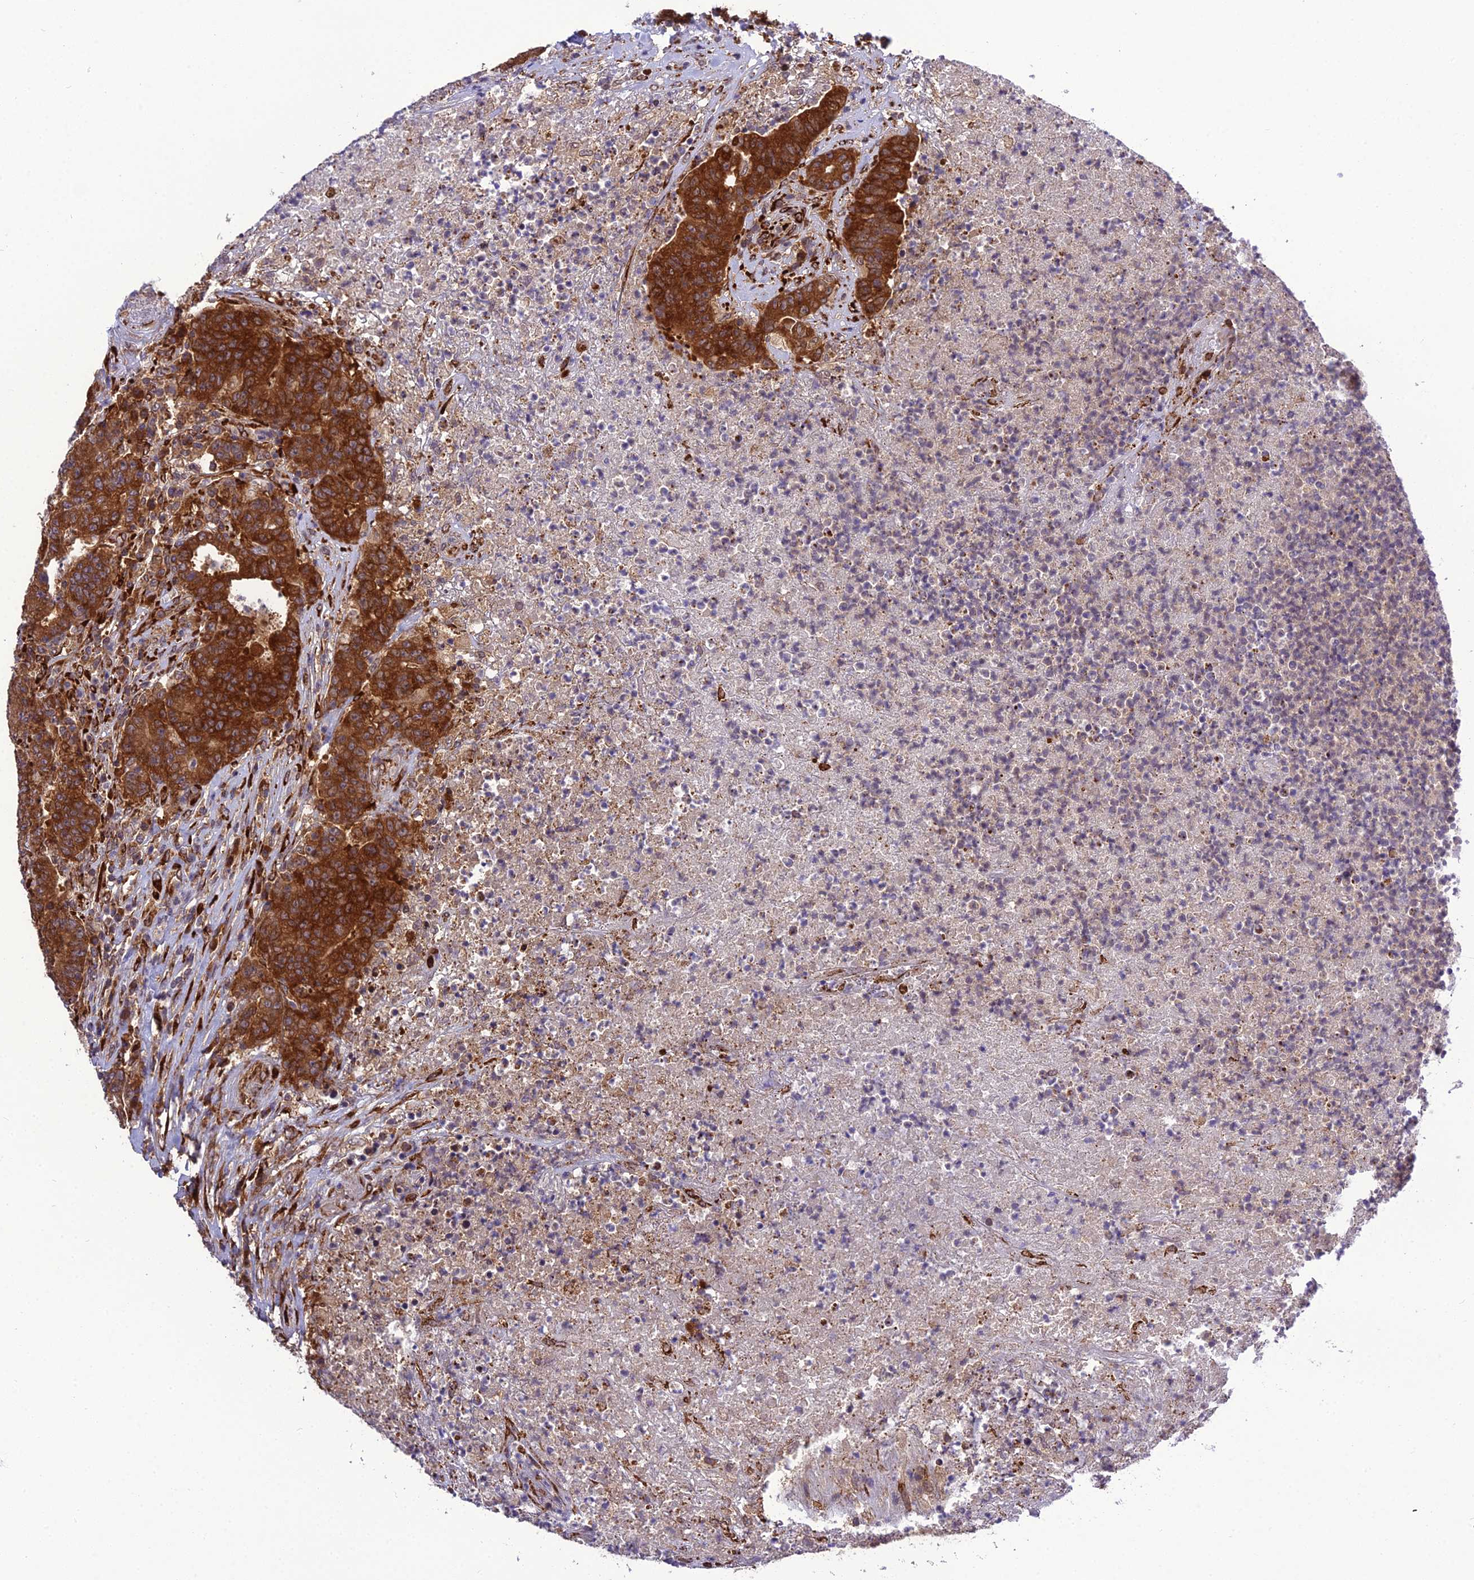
{"staining": {"intensity": "strong", "quantity": ">75%", "location": "cytoplasmic/membranous"}, "tissue": "colorectal cancer", "cell_type": "Tumor cells", "image_type": "cancer", "snomed": [{"axis": "morphology", "description": "Adenocarcinoma, NOS"}, {"axis": "topography", "description": "Colon"}], "caption": "Protein staining of colorectal cancer (adenocarcinoma) tissue shows strong cytoplasmic/membranous positivity in approximately >75% of tumor cells.", "gene": "DHCR7", "patient": {"sex": "female", "age": 75}}